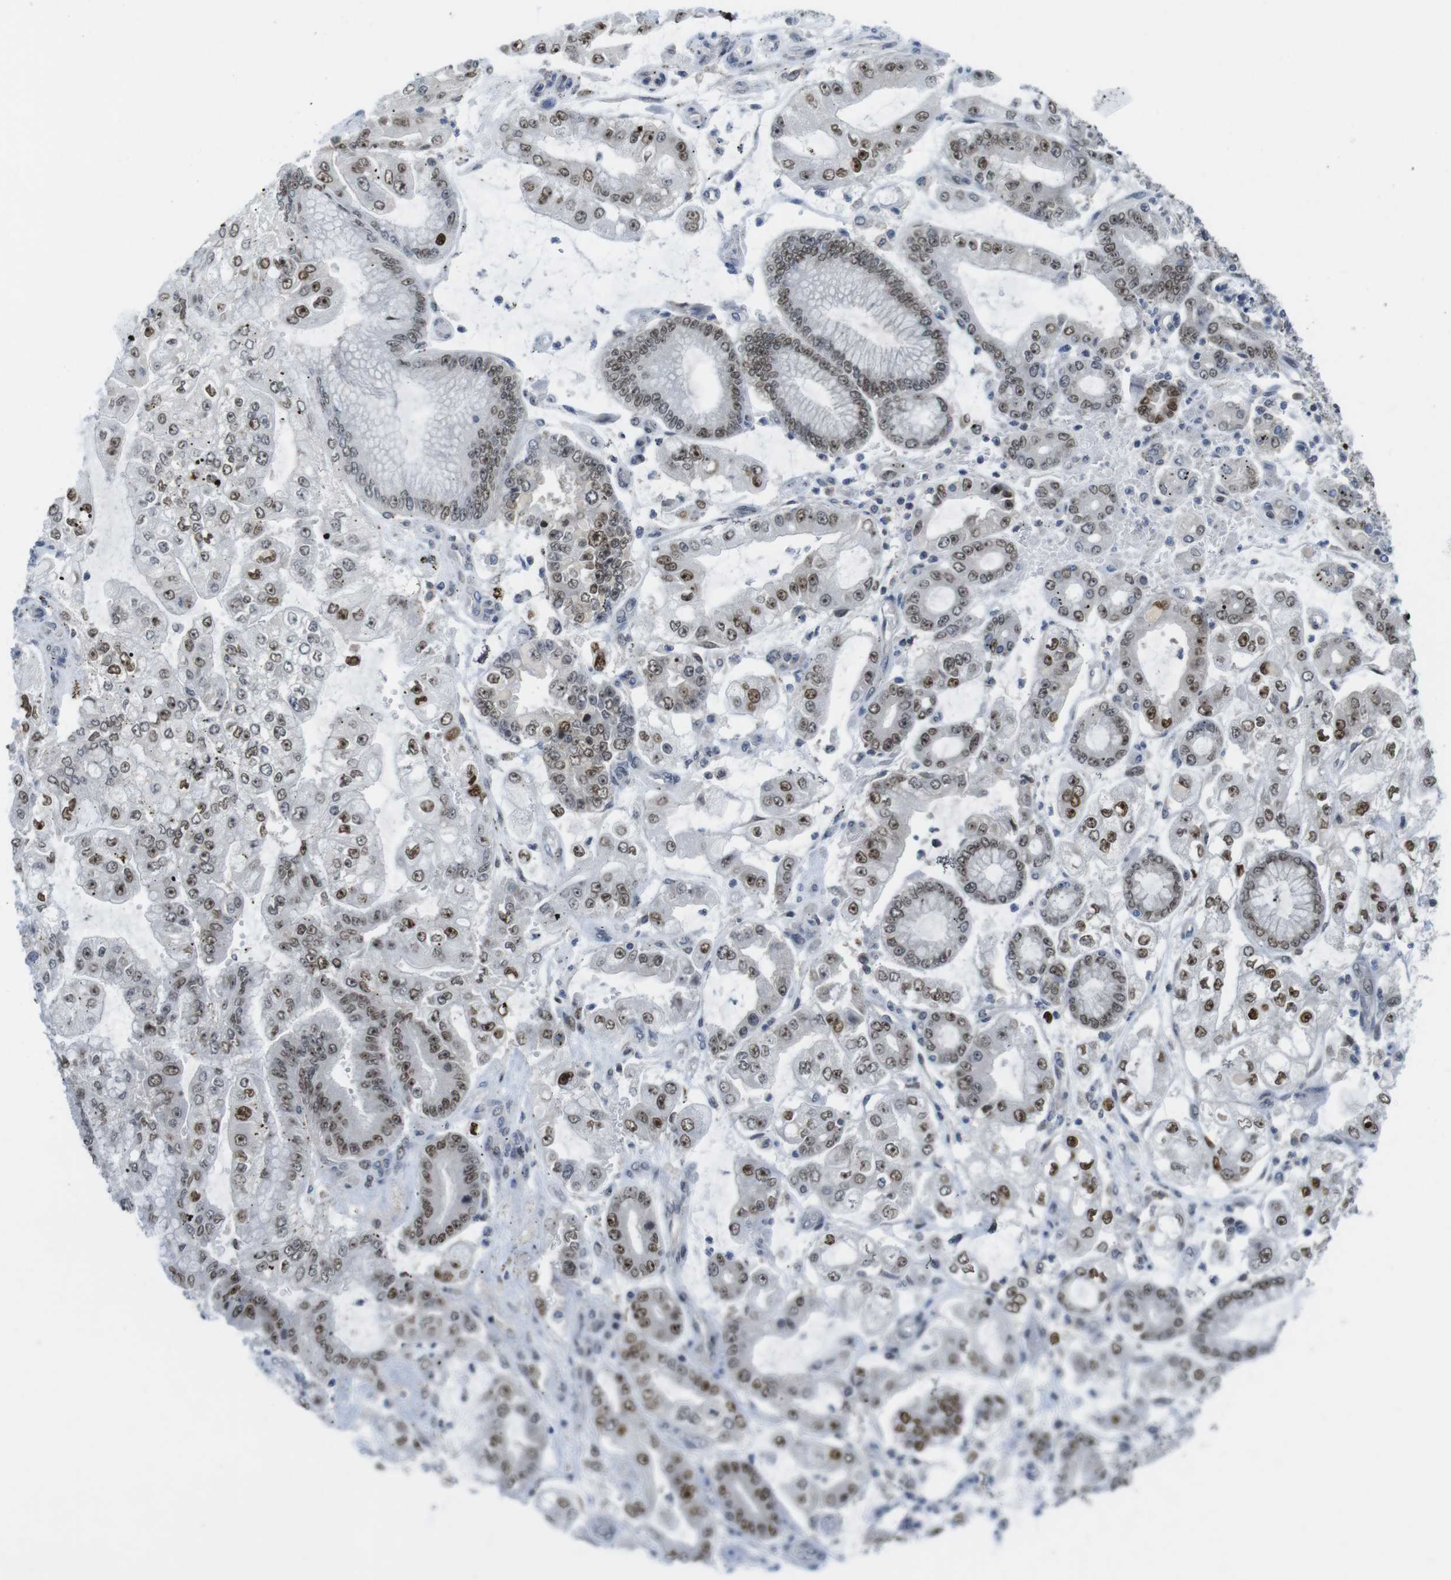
{"staining": {"intensity": "moderate", "quantity": ">75%", "location": "nuclear"}, "tissue": "stomach cancer", "cell_type": "Tumor cells", "image_type": "cancer", "snomed": [{"axis": "morphology", "description": "Adenocarcinoma, NOS"}, {"axis": "topography", "description": "Stomach"}], "caption": "Moderate nuclear protein staining is appreciated in approximately >75% of tumor cells in adenocarcinoma (stomach).", "gene": "RCC1", "patient": {"sex": "male", "age": 76}}